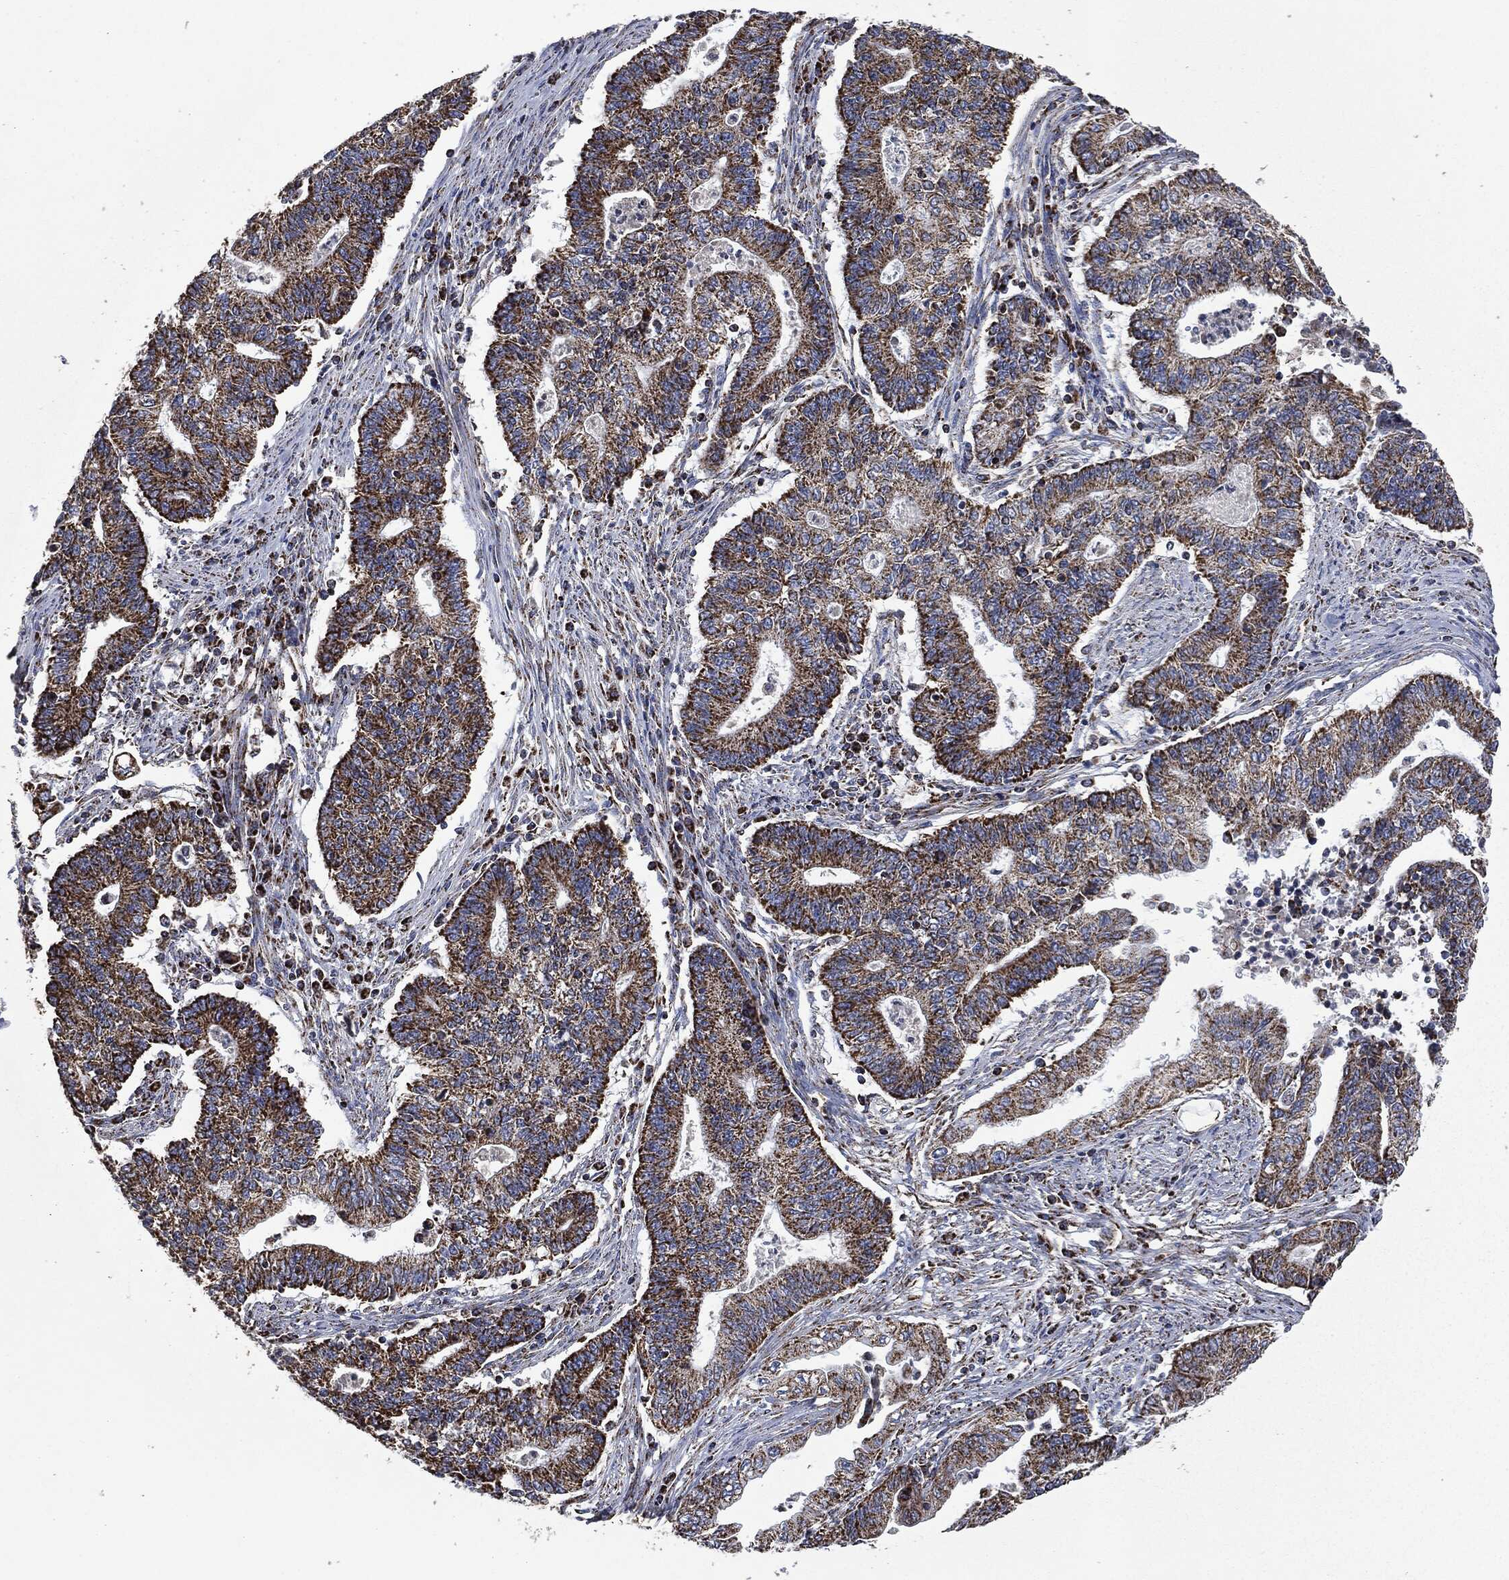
{"staining": {"intensity": "moderate", "quantity": ">75%", "location": "cytoplasmic/membranous"}, "tissue": "endometrial cancer", "cell_type": "Tumor cells", "image_type": "cancer", "snomed": [{"axis": "morphology", "description": "Adenocarcinoma, NOS"}, {"axis": "topography", "description": "Uterus"}, {"axis": "topography", "description": "Endometrium"}], "caption": "Tumor cells display medium levels of moderate cytoplasmic/membranous positivity in about >75% of cells in human adenocarcinoma (endometrial). The protein of interest is shown in brown color, while the nuclei are stained blue.", "gene": "RYK", "patient": {"sex": "female", "age": 54}}